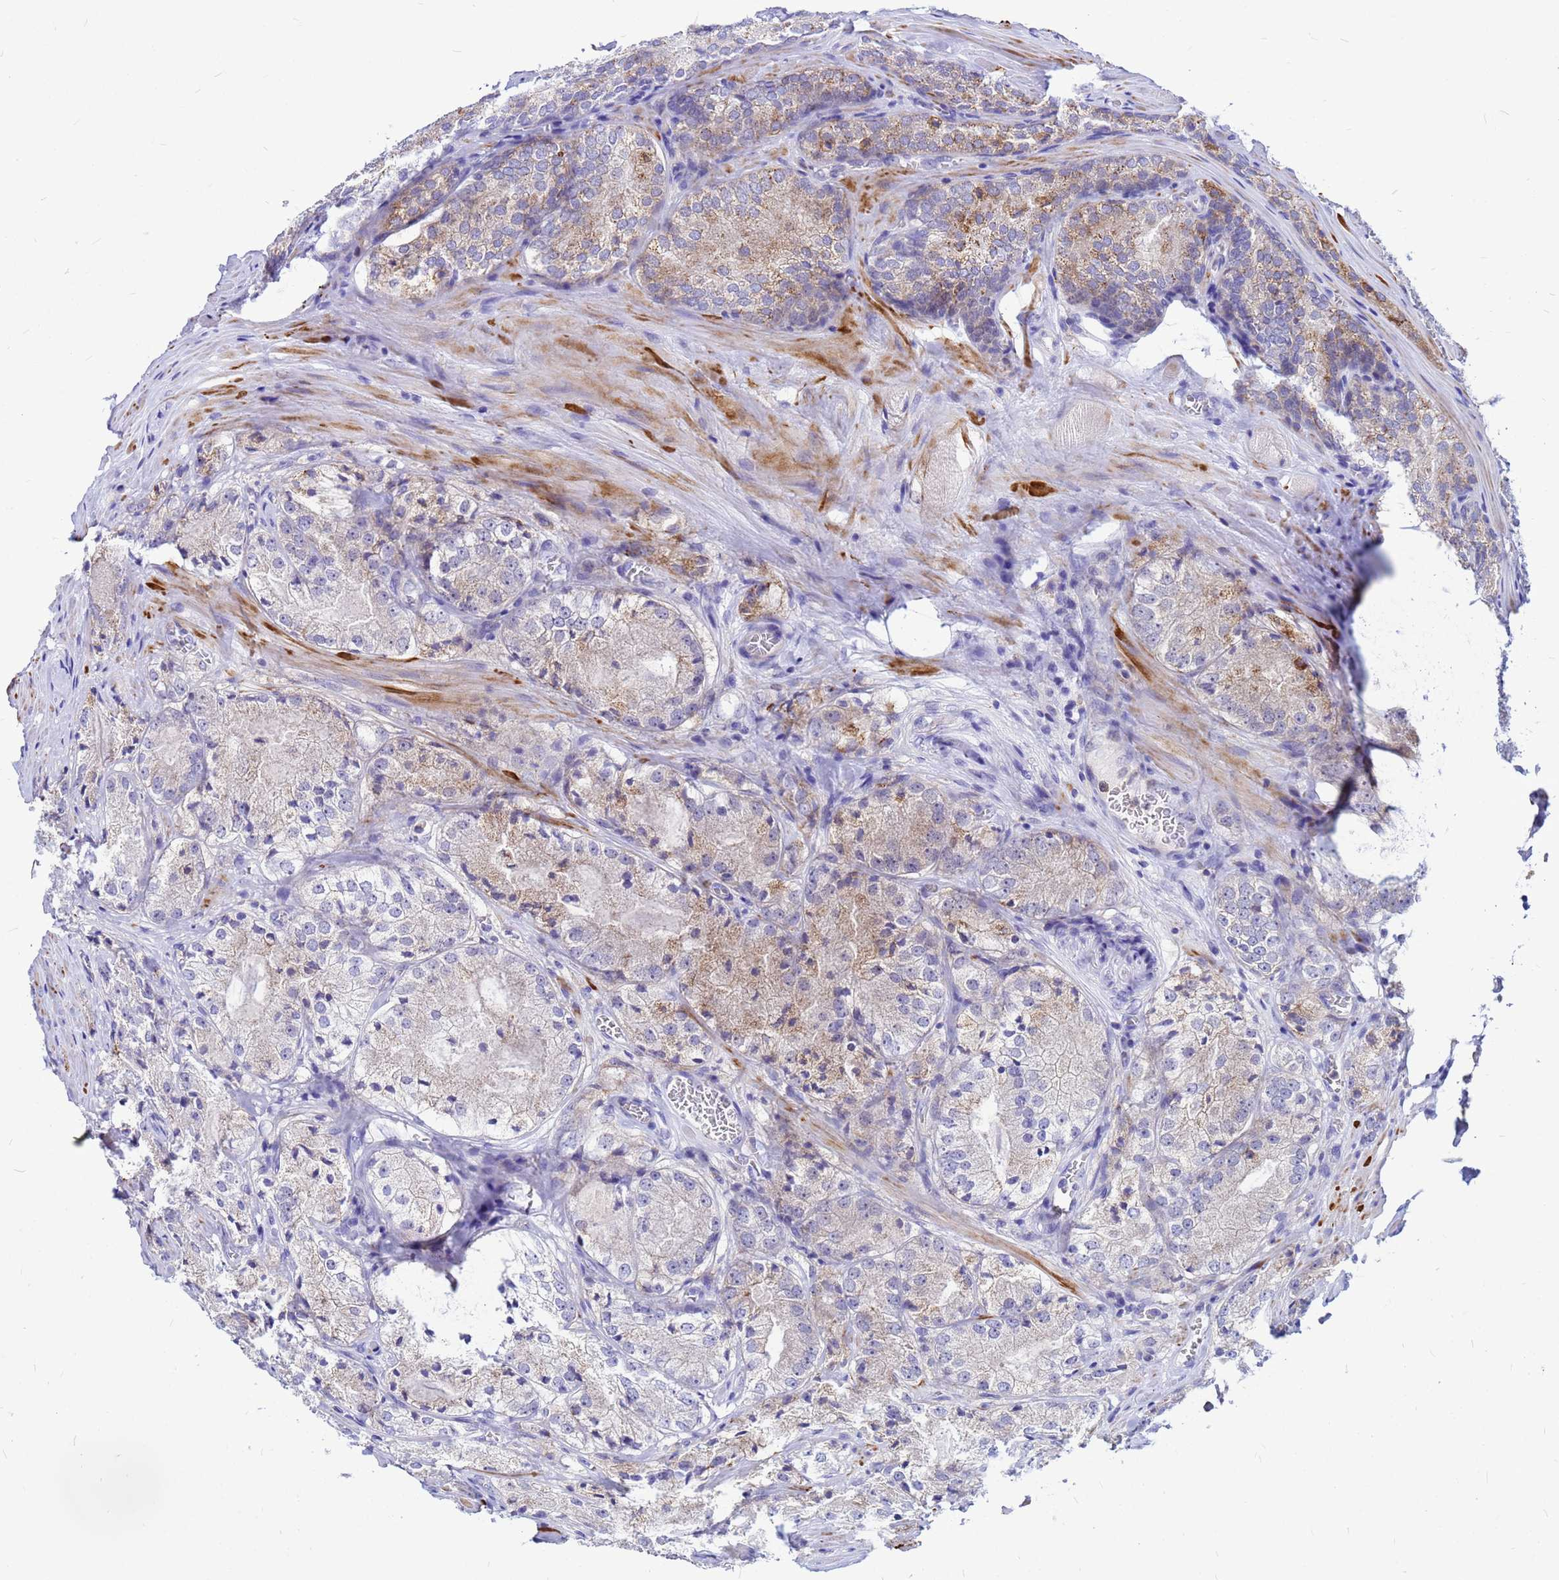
{"staining": {"intensity": "weak", "quantity": "<25%", "location": "cytoplasmic/membranous"}, "tissue": "prostate cancer", "cell_type": "Tumor cells", "image_type": "cancer", "snomed": [{"axis": "morphology", "description": "Adenocarcinoma, Low grade"}, {"axis": "topography", "description": "Prostate"}], "caption": "An image of prostate adenocarcinoma (low-grade) stained for a protein reveals no brown staining in tumor cells.", "gene": "FHIP1A", "patient": {"sex": "male", "age": 67}}